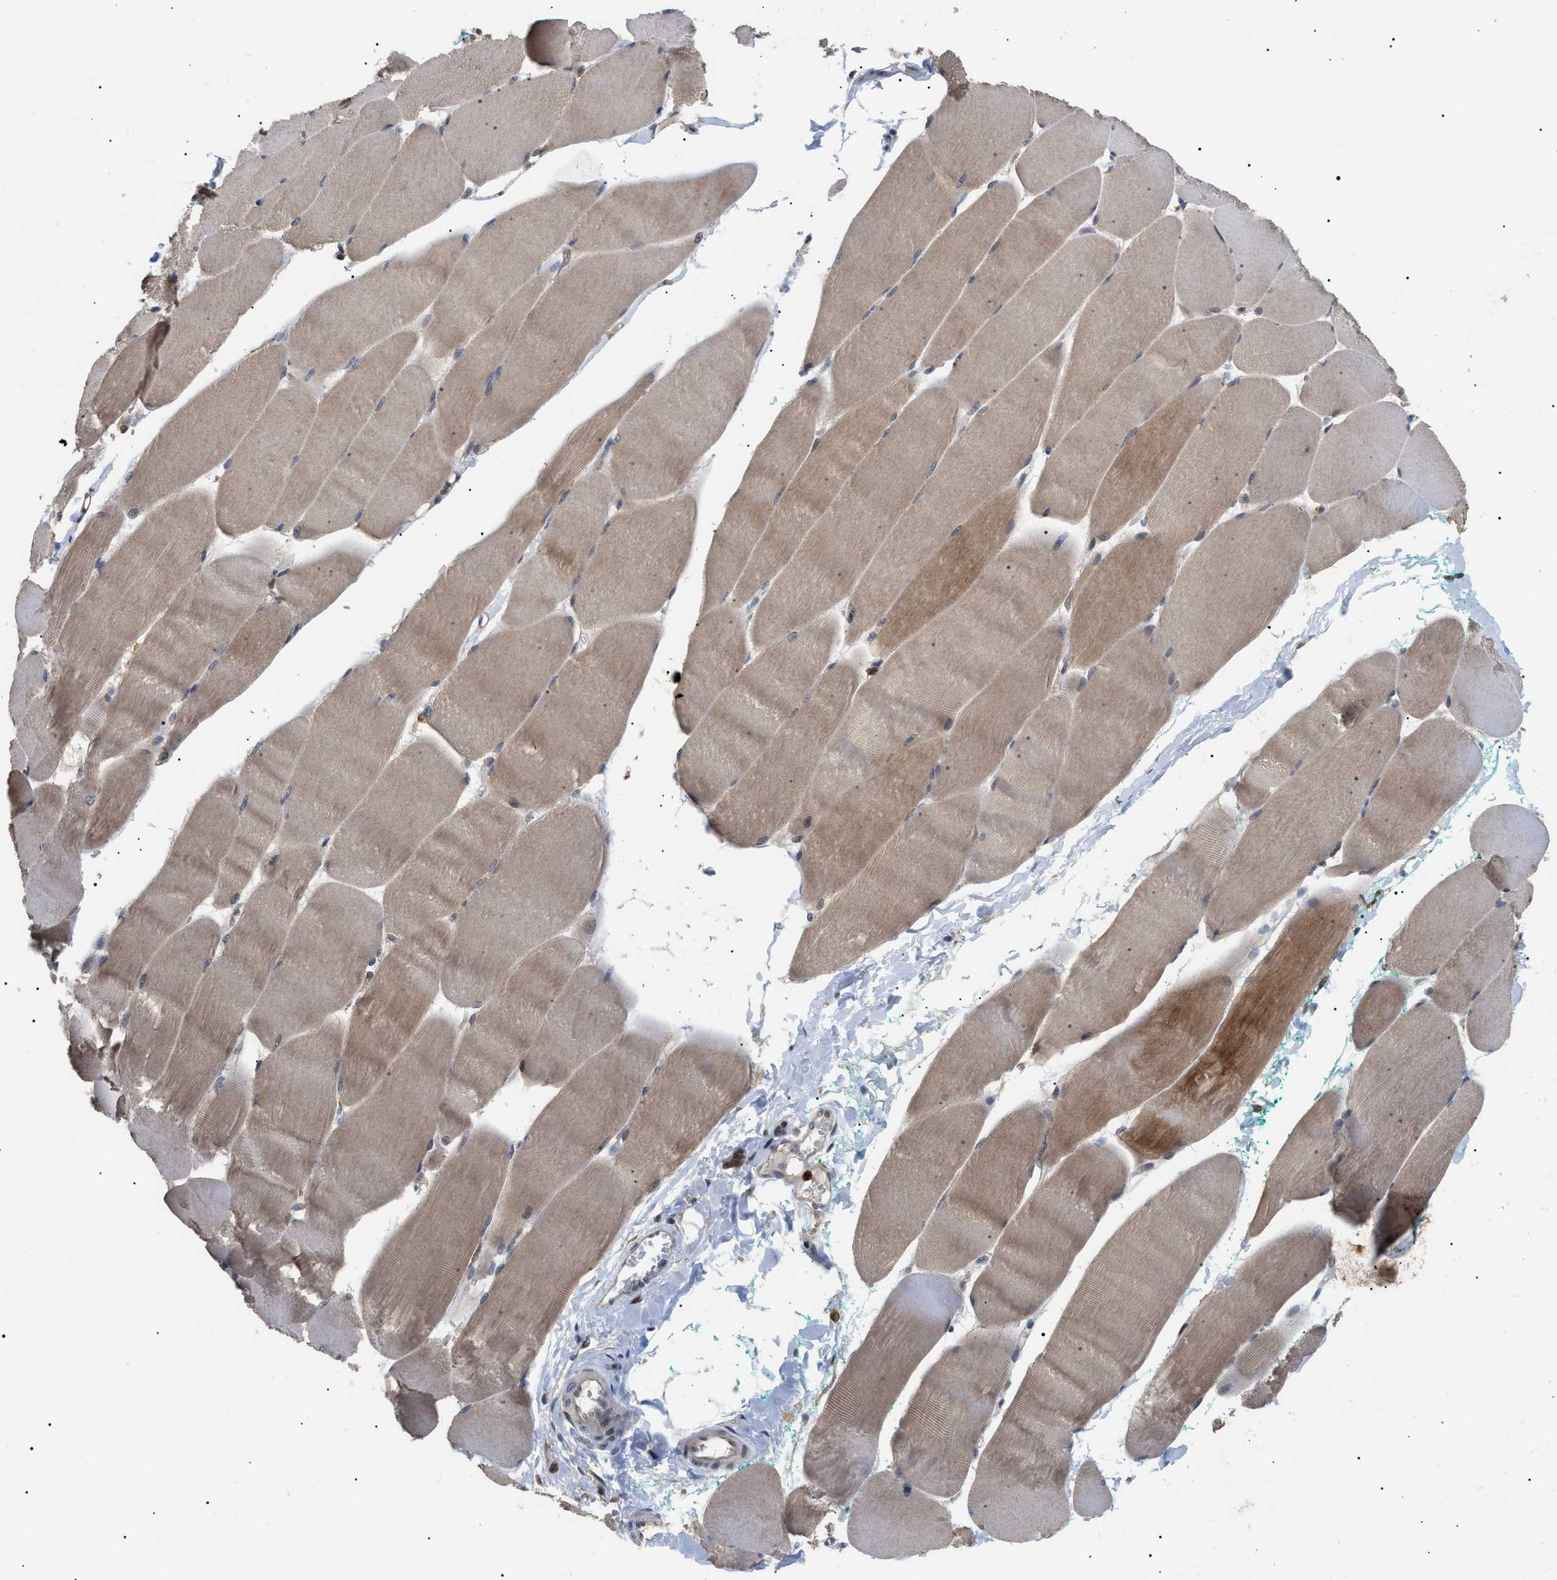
{"staining": {"intensity": "moderate", "quantity": ">75%", "location": "cytoplasmic/membranous"}, "tissue": "skeletal muscle", "cell_type": "Myocytes", "image_type": "normal", "snomed": [{"axis": "morphology", "description": "Normal tissue, NOS"}, {"axis": "morphology", "description": "Squamous cell carcinoma, NOS"}, {"axis": "topography", "description": "Skeletal muscle"}], "caption": "Immunohistochemistry (IHC) of unremarkable human skeletal muscle shows medium levels of moderate cytoplasmic/membranous staining in approximately >75% of myocytes. (DAB (3,3'-diaminobenzidine) IHC with brightfield microscopy, high magnification).", "gene": "CD300A", "patient": {"sex": "male", "age": 51}}